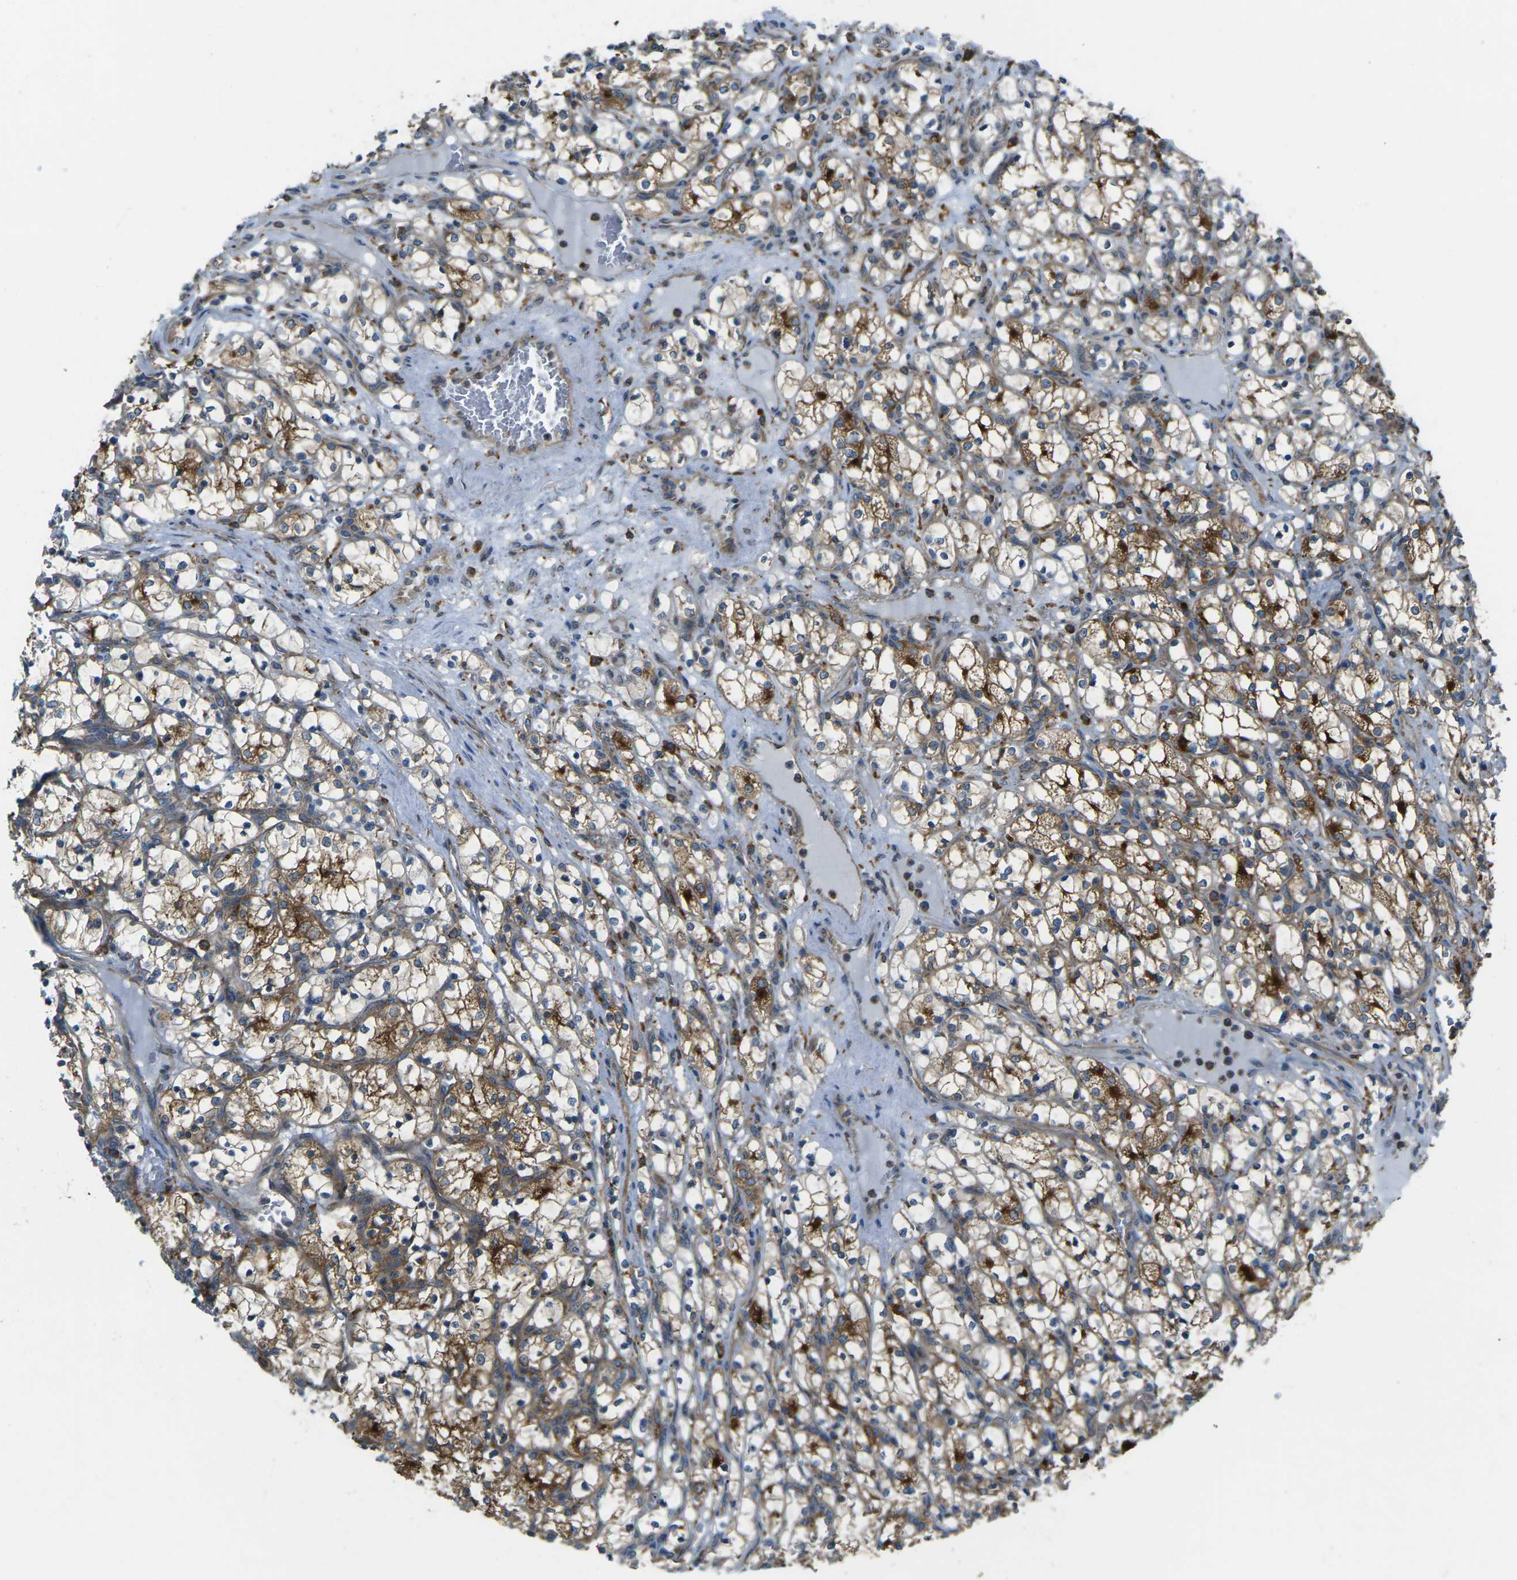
{"staining": {"intensity": "strong", "quantity": "25%-75%", "location": "cytoplasmic/membranous"}, "tissue": "renal cancer", "cell_type": "Tumor cells", "image_type": "cancer", "snomed": [{"axis": "morphology", "description": "Adenocarcinoma, NOS"}, {"axis": "topography", "description": "Kidney"}], "caption": "Renal cancer stained for a protein (brown) reveals strong cytoplasmic/membranous positive staining in about 25%-75% of tumor cells.", "gene": "CDK17", "patient": {"sex": "female", "age": 69}}